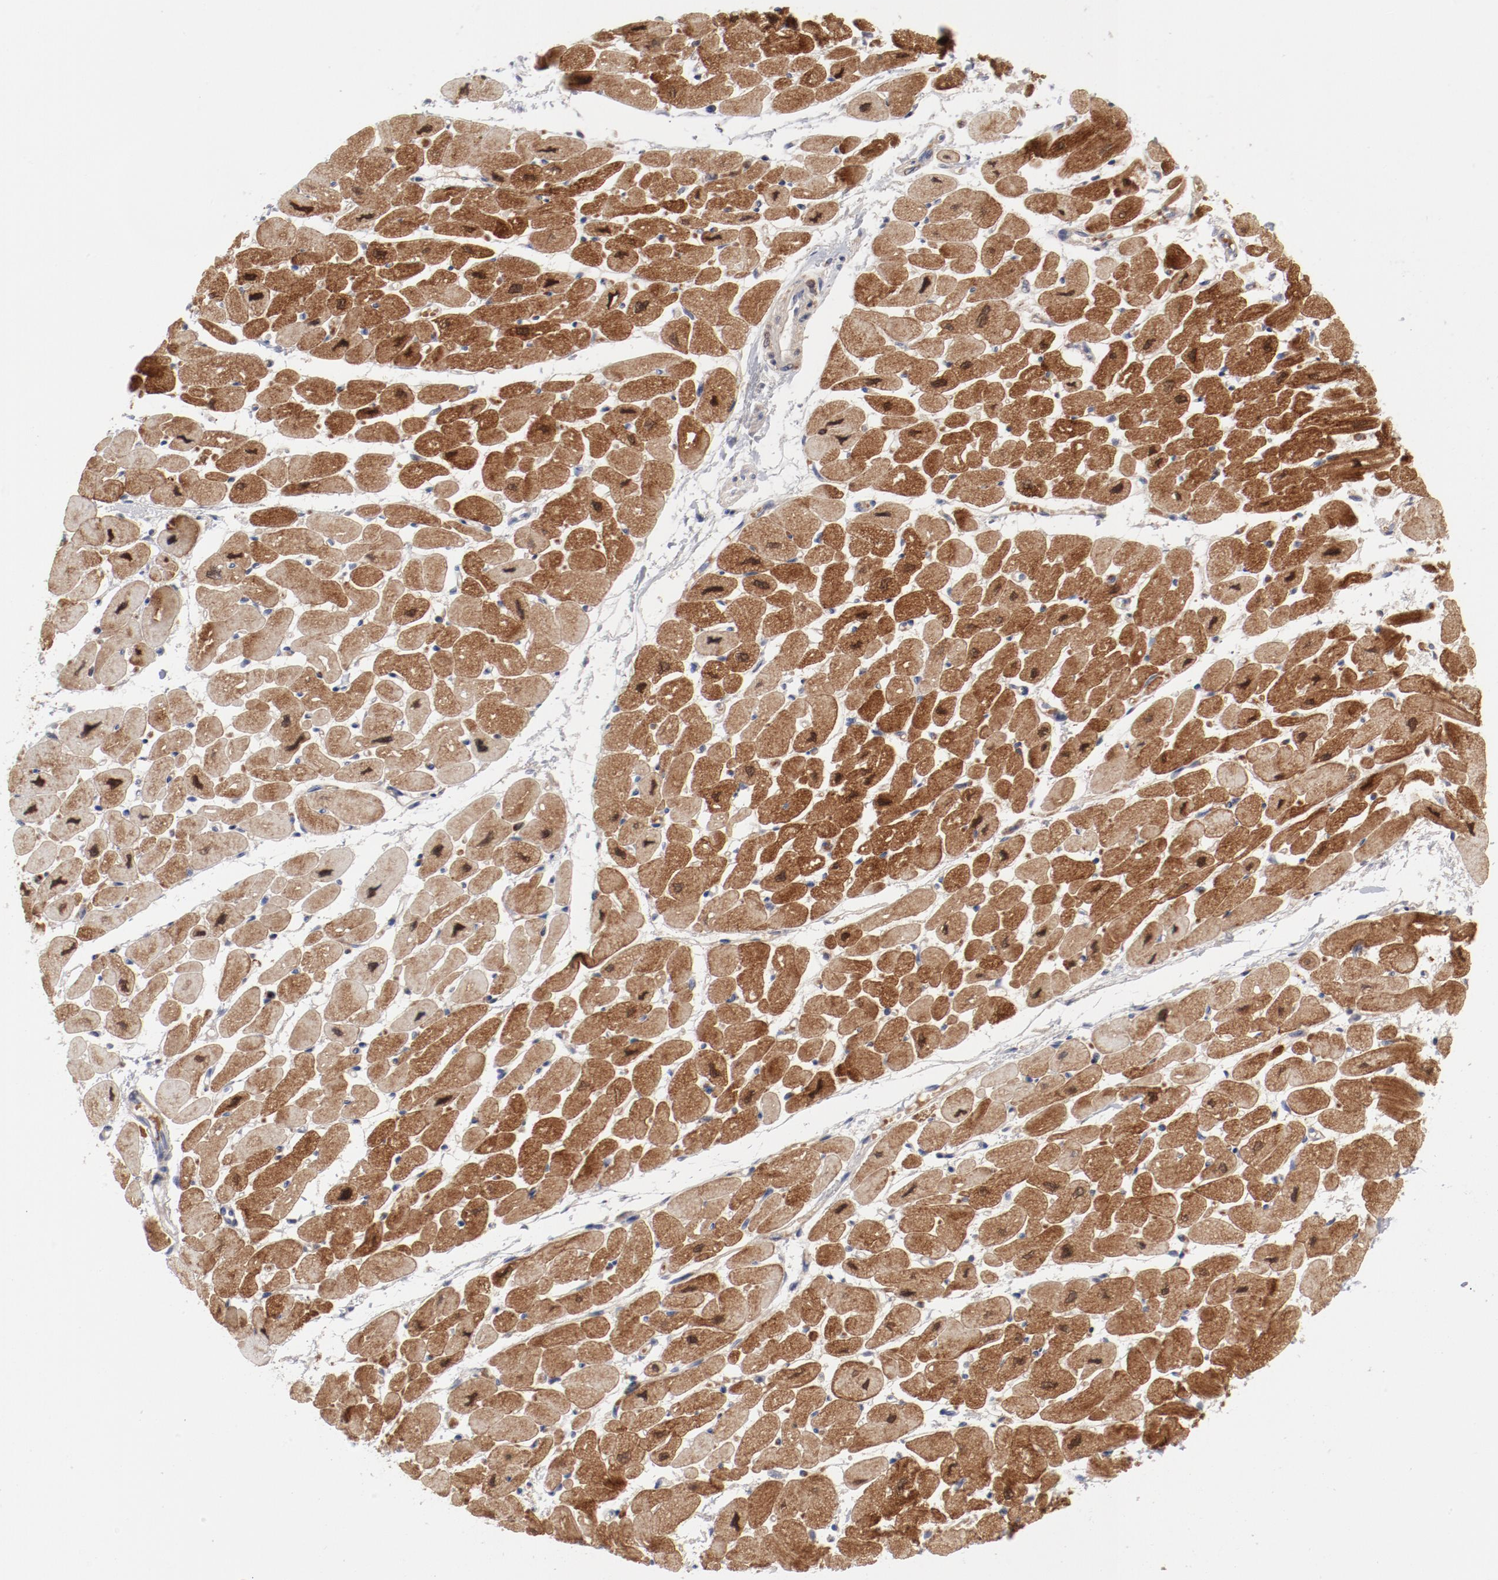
{"staining": {"intensity": "moderate", "quantity": "25%-75%", "location": "cytoplasmic/membranous"}, "tissue": "heart muscle", "cell_type": "Cardiomyocytes", "image_type": "normal", "snomed": [{"axis": "morphology", "description": "Normal tissue, NOS"}, {"axis": "topography", "description": "Heart"}], "caption": "Heart muscle stained with immunohistochemistry (IHC) shows moderate cytoplasmic/membranous staining in approximately 25%-75% of cardiomyocytes. (IHC, brightfield microscopy, high magnification).", "gene": "SH3BGR", "patient": {"sex": "female", "age": 54}}